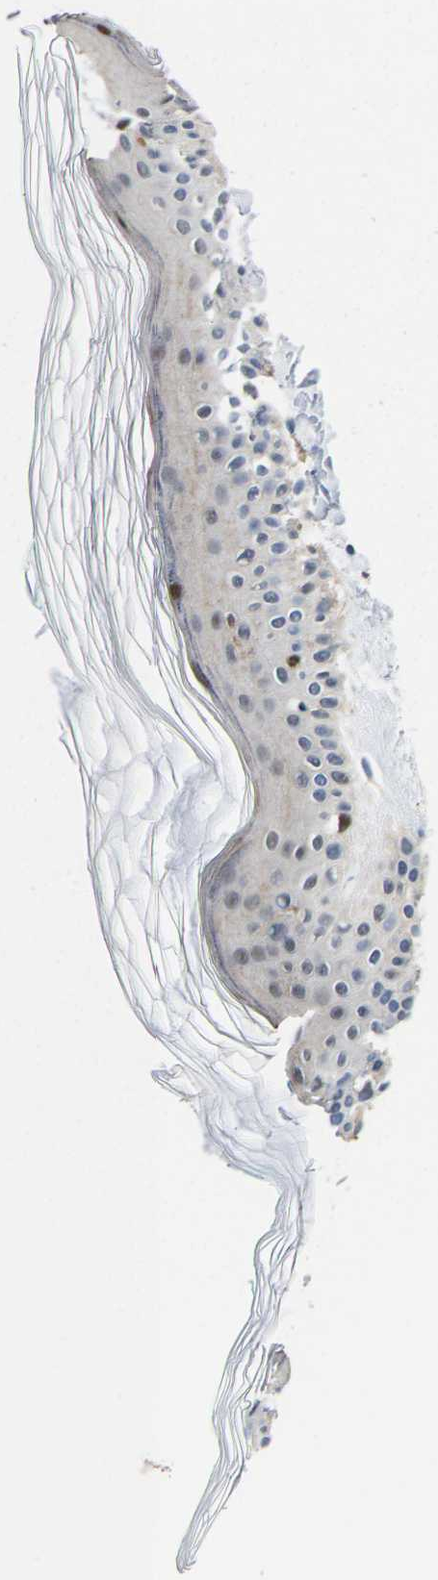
{"staining": {"intensity": "negative", "quantity": "none", "location": "none"}, "tissue": "skin", "cell_type": "Fibroblasts", "image_type": "normal", "snomed": [{"axis": "morphology", "description": "Normal tissue, NOS"}, {"axis": "morphology", "description": "Malignant melanoma, NOS"}, {"axis": "topography", "description": "Skin"}], "caption": "The IHC histopathology image has no significant positivity in fibroblasts of skin. Brightfield microscopy of IHC stained with DAB (brown) and hematoxylin (blue), captured at high magnification.", "gene": "PFKFB3", "patient": {"sex": "male", "age": 83}}